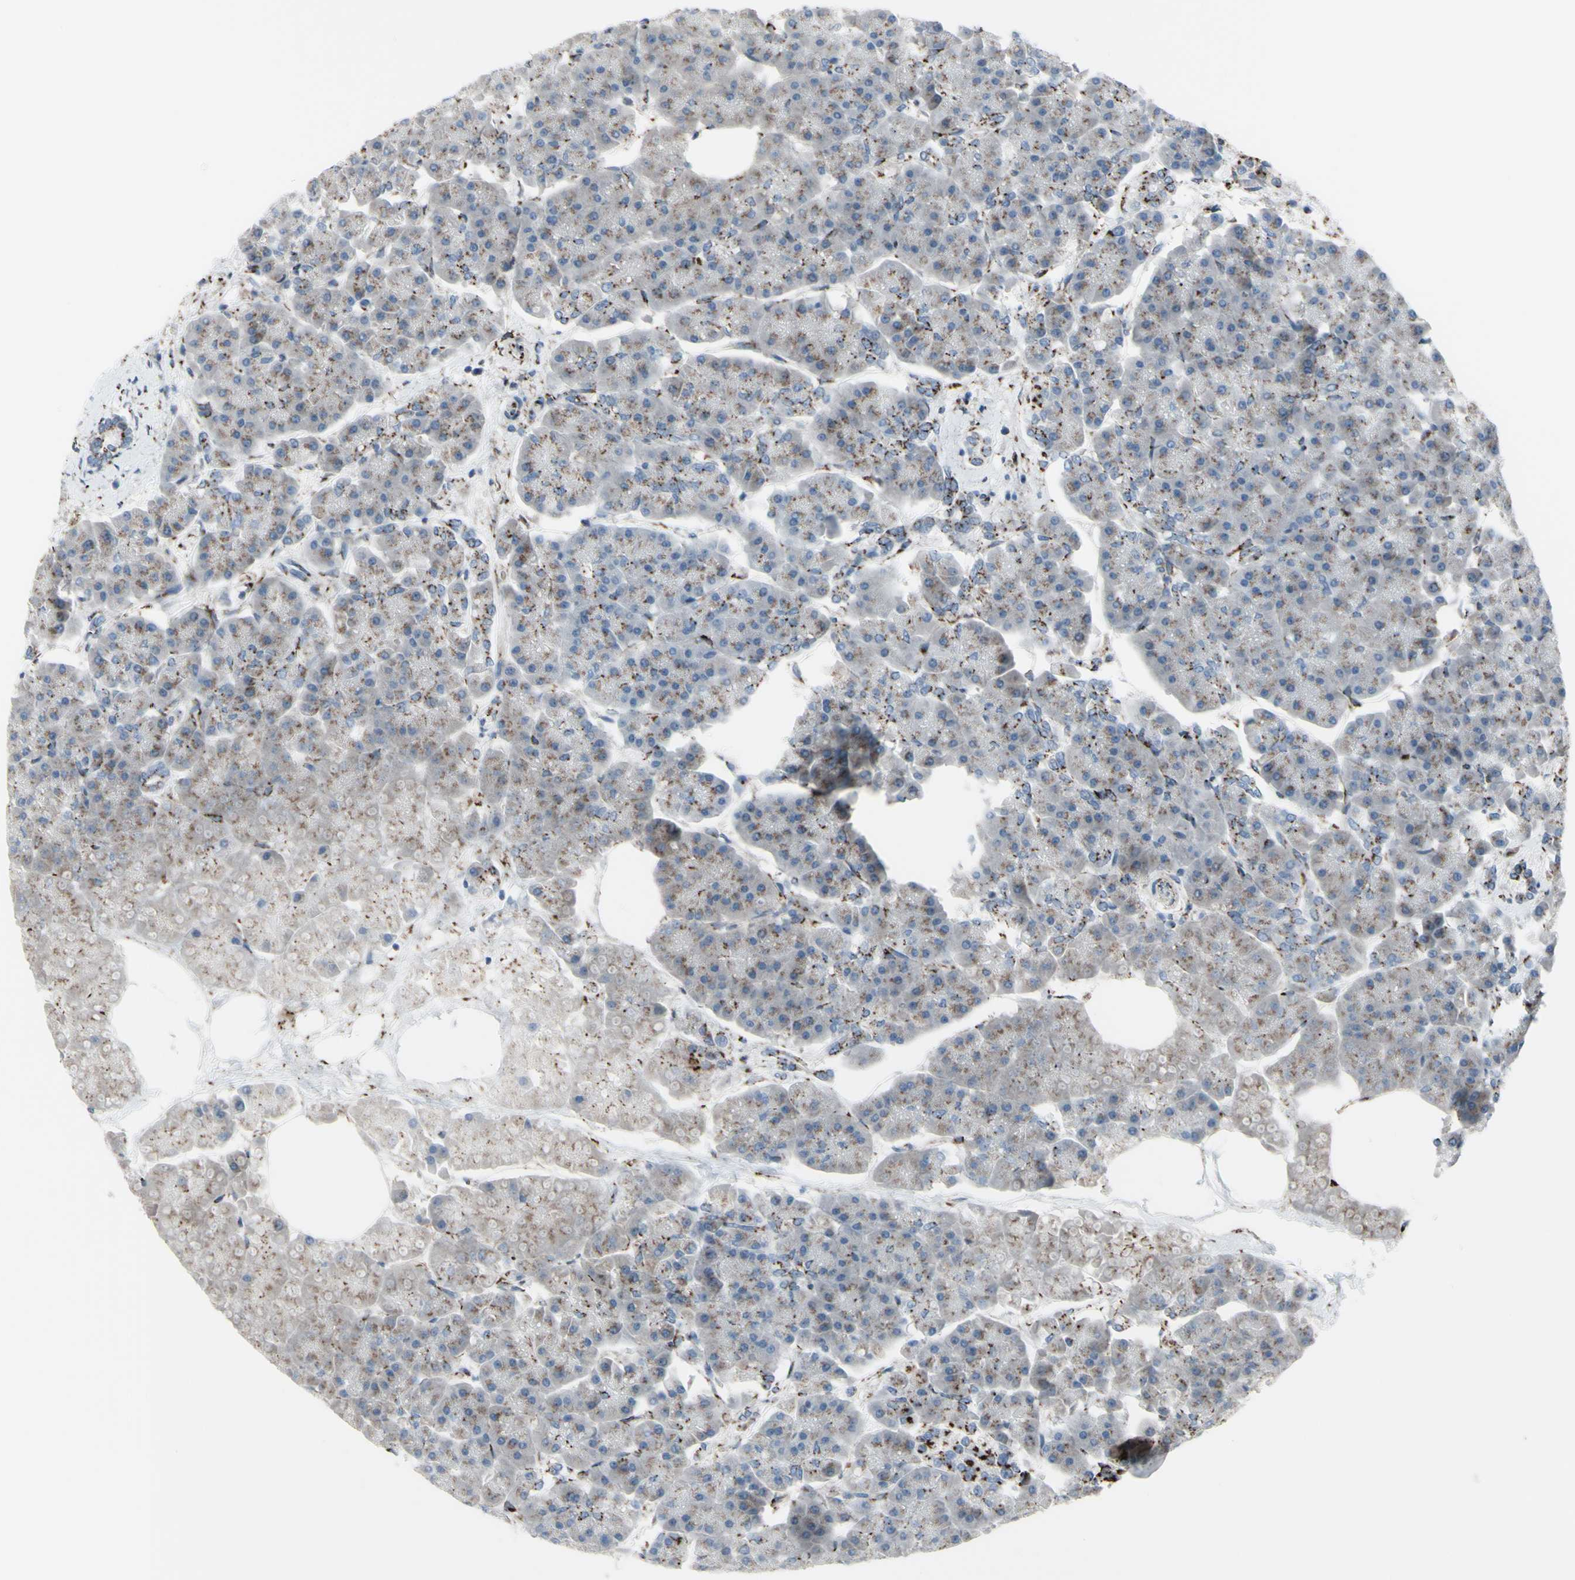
{"staining": {"intensity": "moderate", "quantity": "25%-75%", "location": "cytoplasmic/membranous"}, "tissue": "pancreas", "cell_type": "Exocrine glandular cells", "image_type": "normal", "snomed": [{"axis": "morphology", "description": "Normal tissue, NOS"}, {"axis": "topography", "description": "Pancreas"}], "caption": "Immunohistochemical staining of unremarkable pancreas shows medium levels of moderate cytoplasmic/membranous positivity in about 25%-75% of exocrine glandular cells.", "gene": "GLG1", "patient": {"sex": "female", "age": 70}}